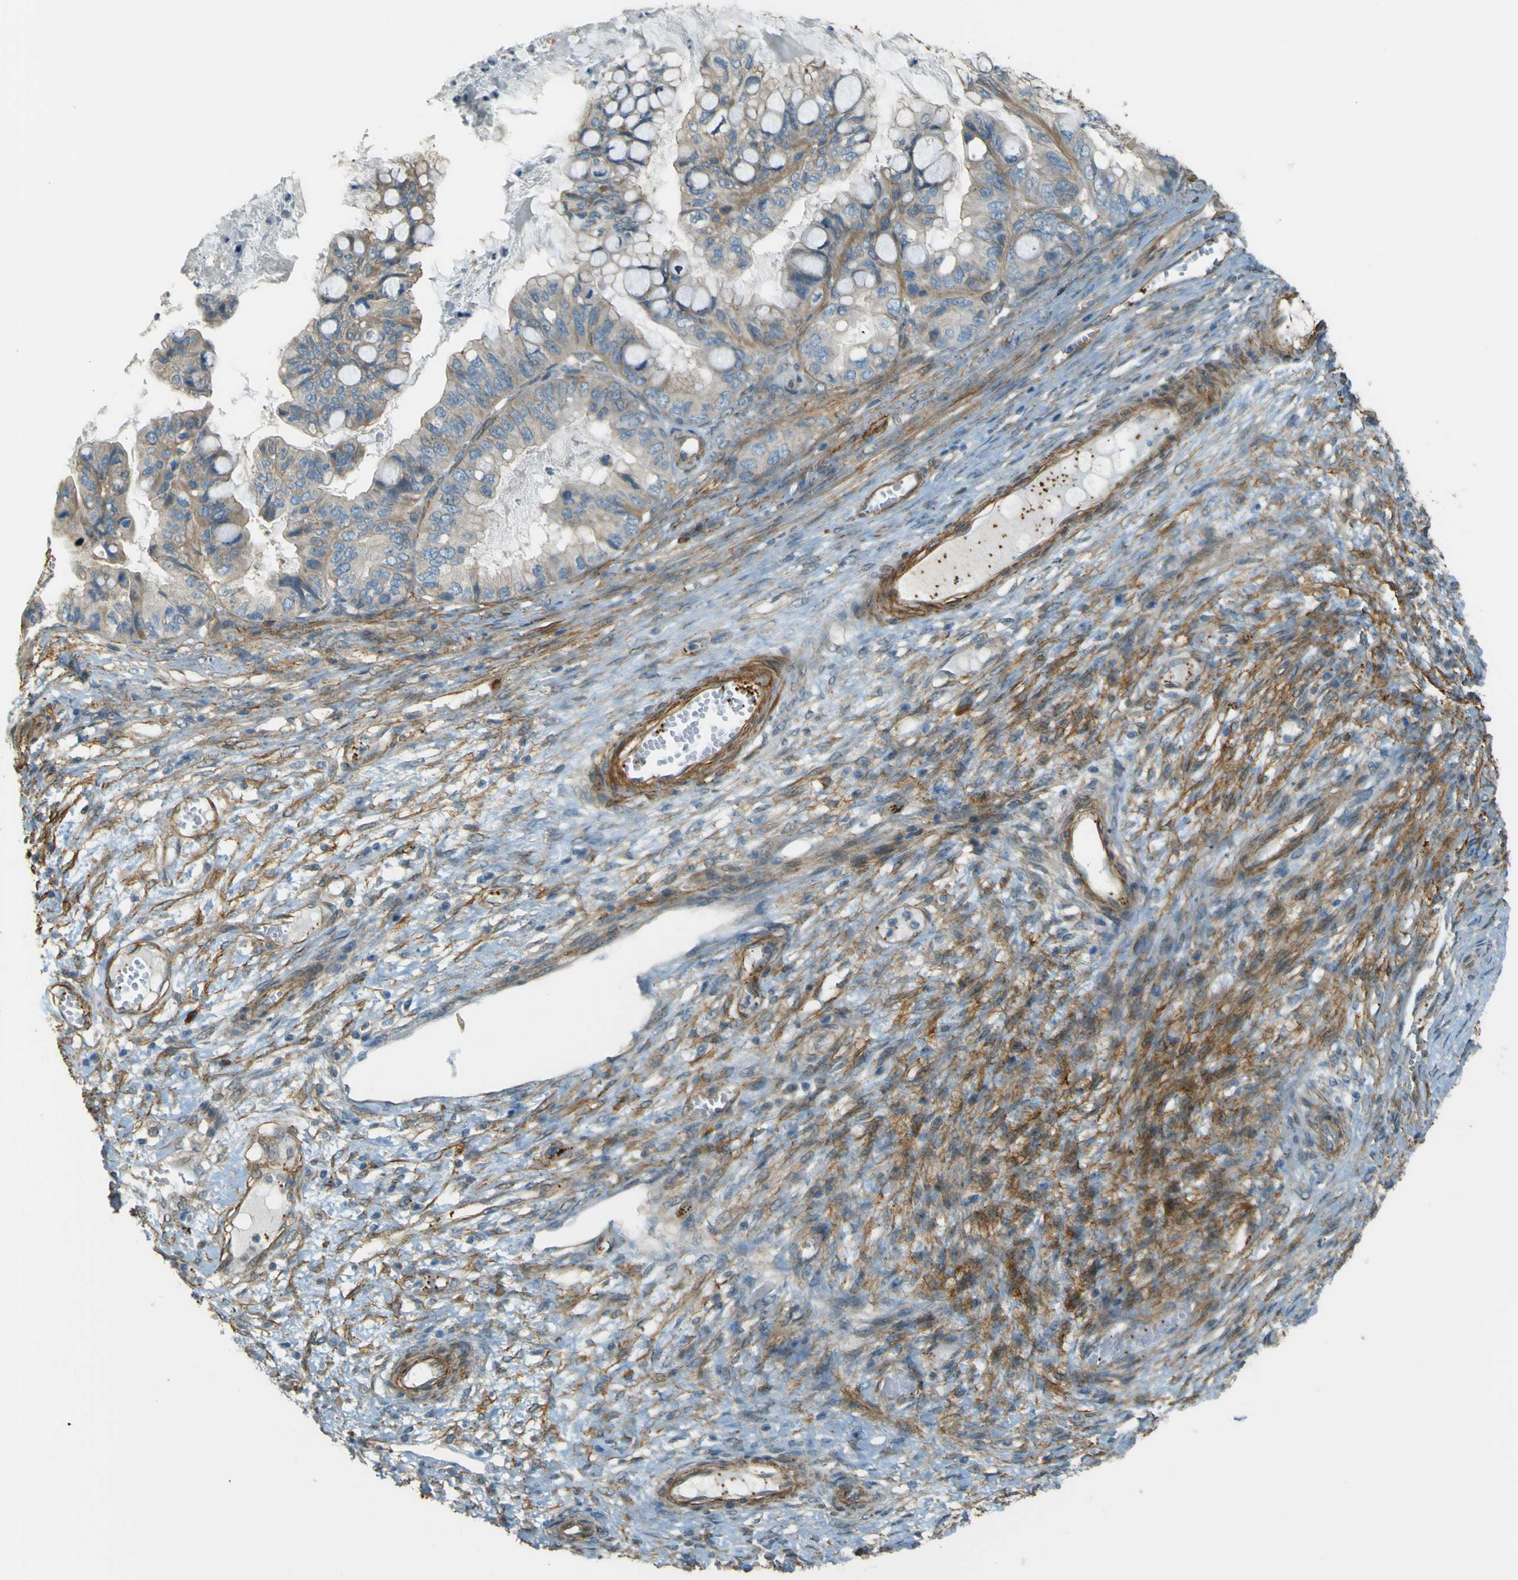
{"staining": {"intensity": "weak", "quantity": "<25%", "location": "cytoplasmic/membranous"}, "tissue": "ovarian cancer", "cell_type": "Tumor cells", "image_type": "cancer", "snomed": [{"axis": "morphology", "description": "Cystadenocarcinoma, mucinous, NOS"}, {"axis": "topography", "description": "Ovary"}], "caption": "There is no significant positivity in tumor cells of ovarian cancer. The staining was performed using DAB to visualize the protein expression in brown, while the nuclei were stained in blue with hematoxylin (Magnification: 20x).", "gene": "NEXN", "patient": {"sex": "female", "age": 80}}